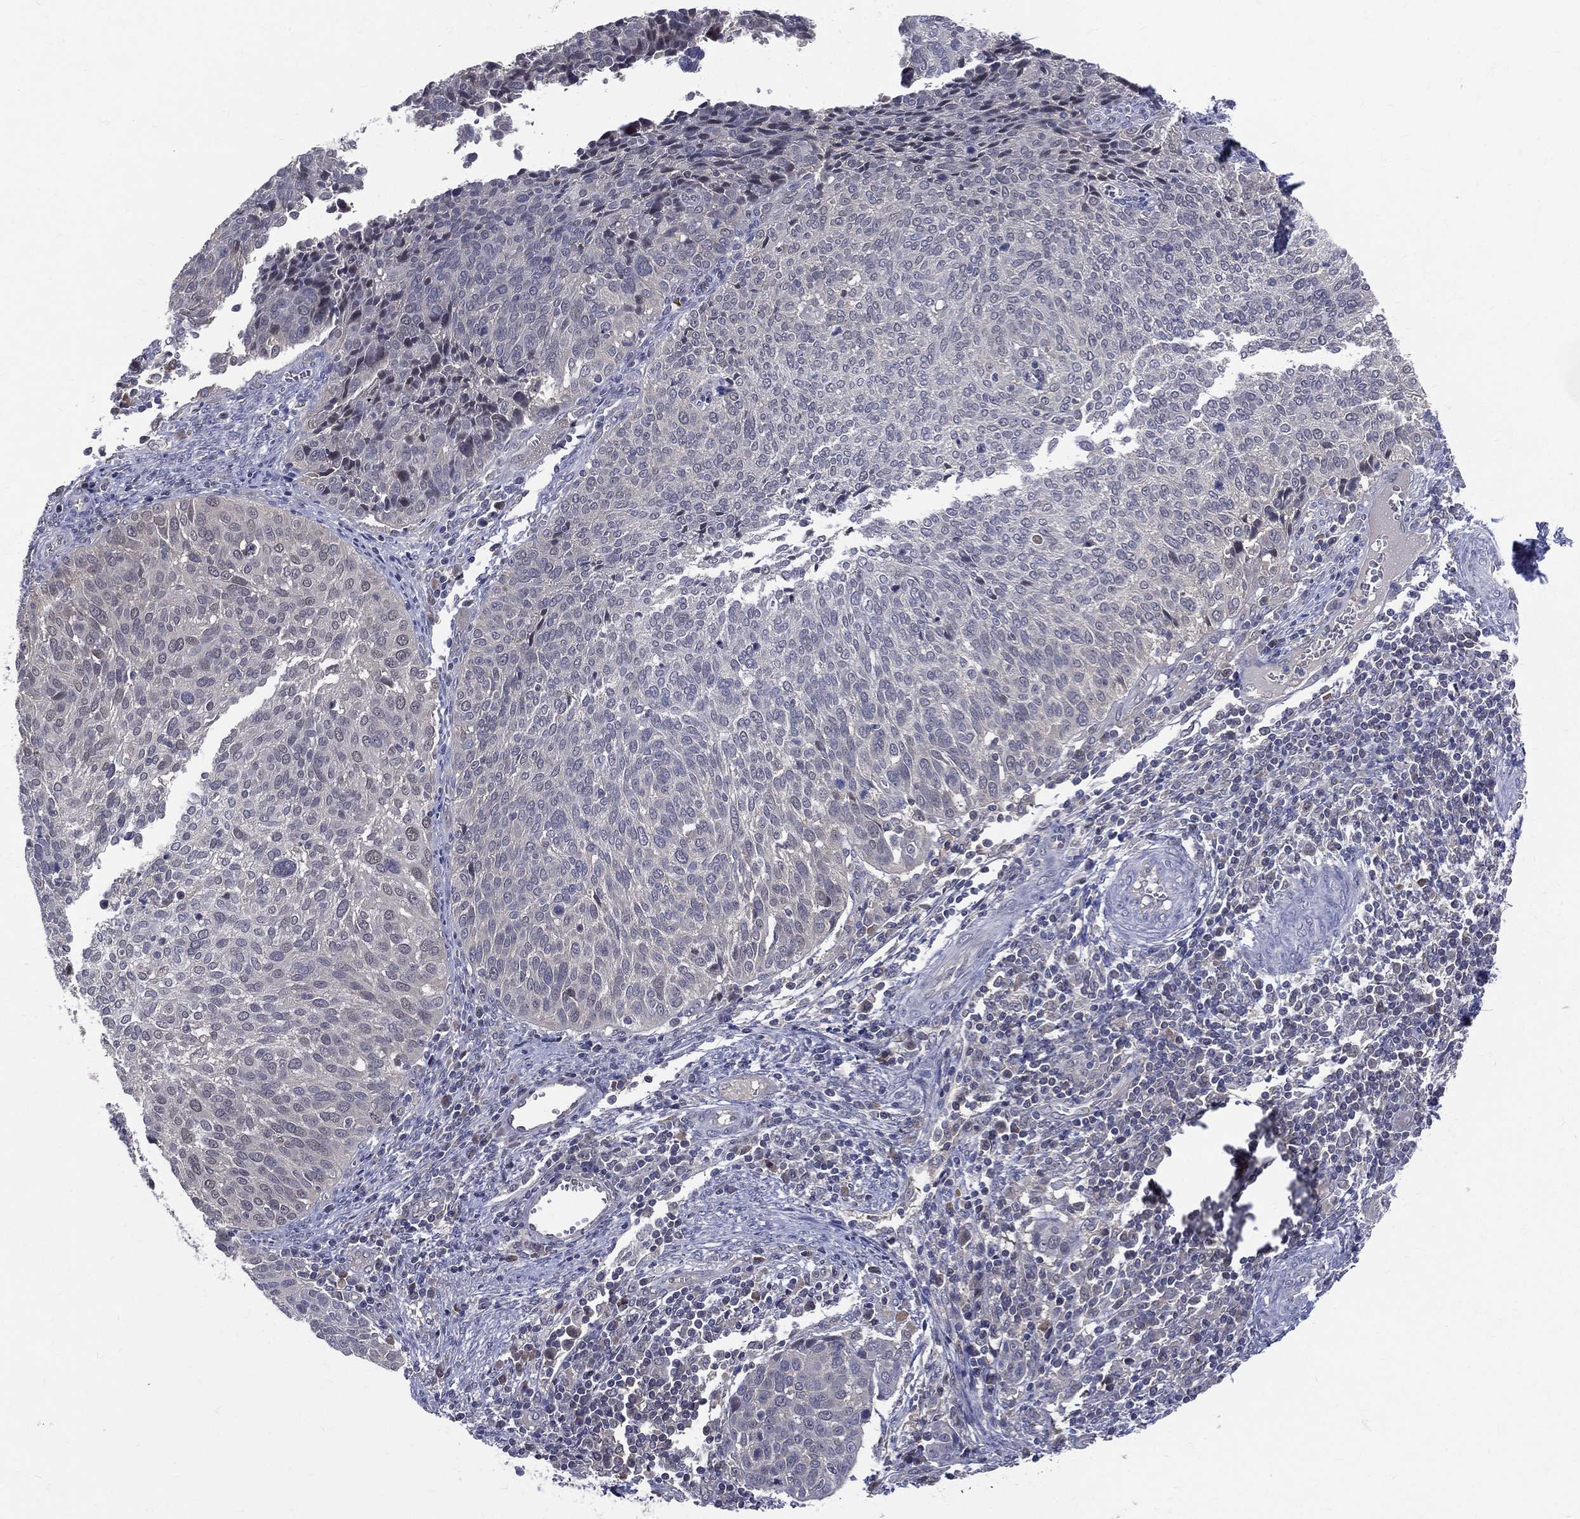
{"staining": {"intensity": "negative", "quantity": "none", "location": "none"}, "tissue": "cervical cancer", "cell_type": "Tumor cells", "image_type": "cancer", "snomed": [{"axis": "morphology", "description": "Squamous cell carcinoma, NOS"}, {"axis": "topography", "description": "Cervix"}], "caption": "Tumor cells are negative for protein expression in human cervical squamous cell carcinoma.", "gene": "DLG4", "patient": {"sex": "female", "age": 39}}